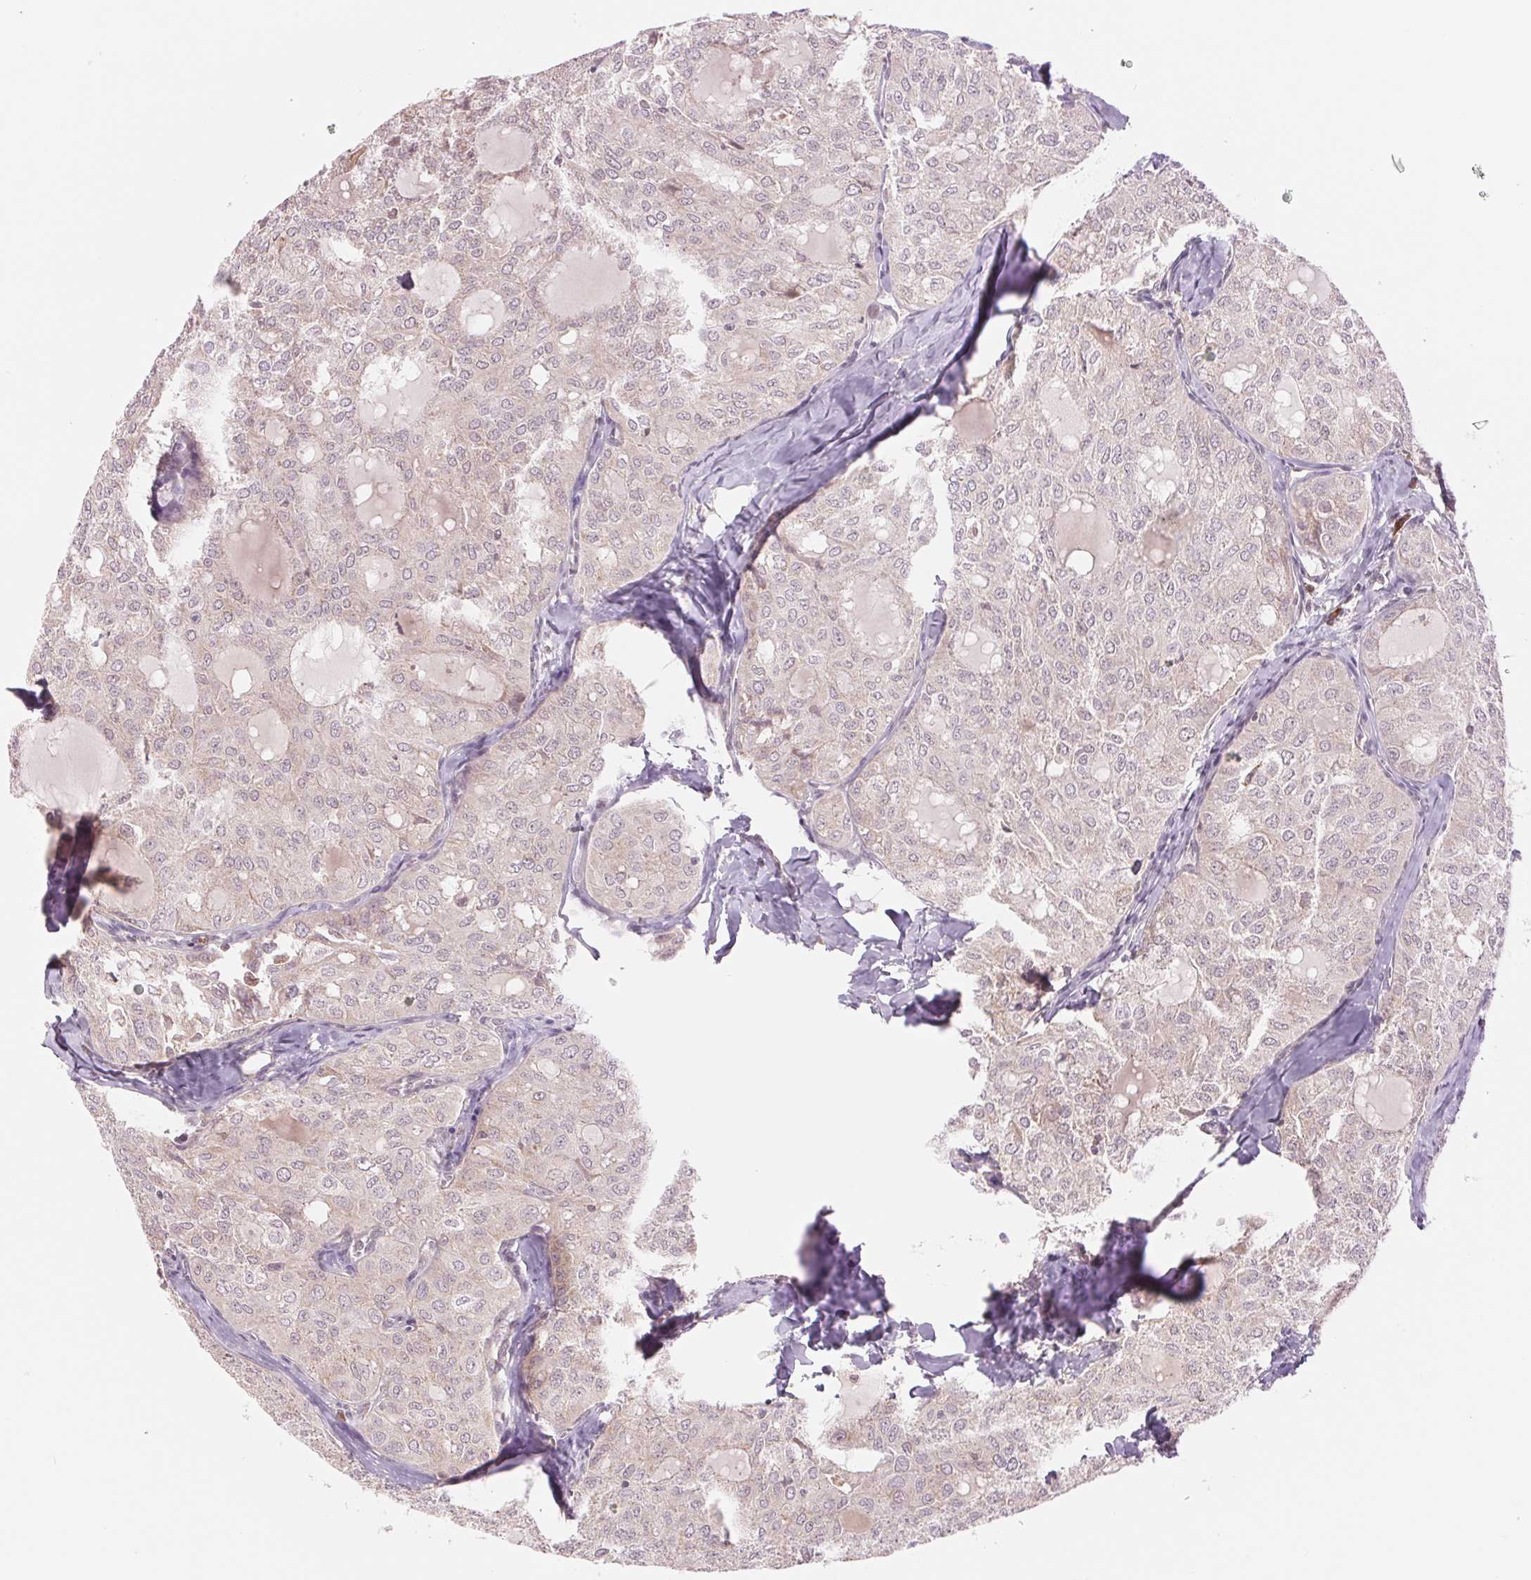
{"staining": {"intensity": "negative", "quantity": "none", "location": "none"}, "tissue": "thyroid cancer", "cell_type": "Tumor cells", "image_type": "cancer", "snomed": [{"axis": "morphology", "description": "Follicular adenoma carcinoma, NOS"}, {"axis": "topography", "description": "Thyroid gland"}], "caption": "A photomicrograph of human thyroid follicular adenoma carcinoma is negative for staining in tumor cells.", "gene": "TECR", "patient": {"sex": "male", "age": 75}}